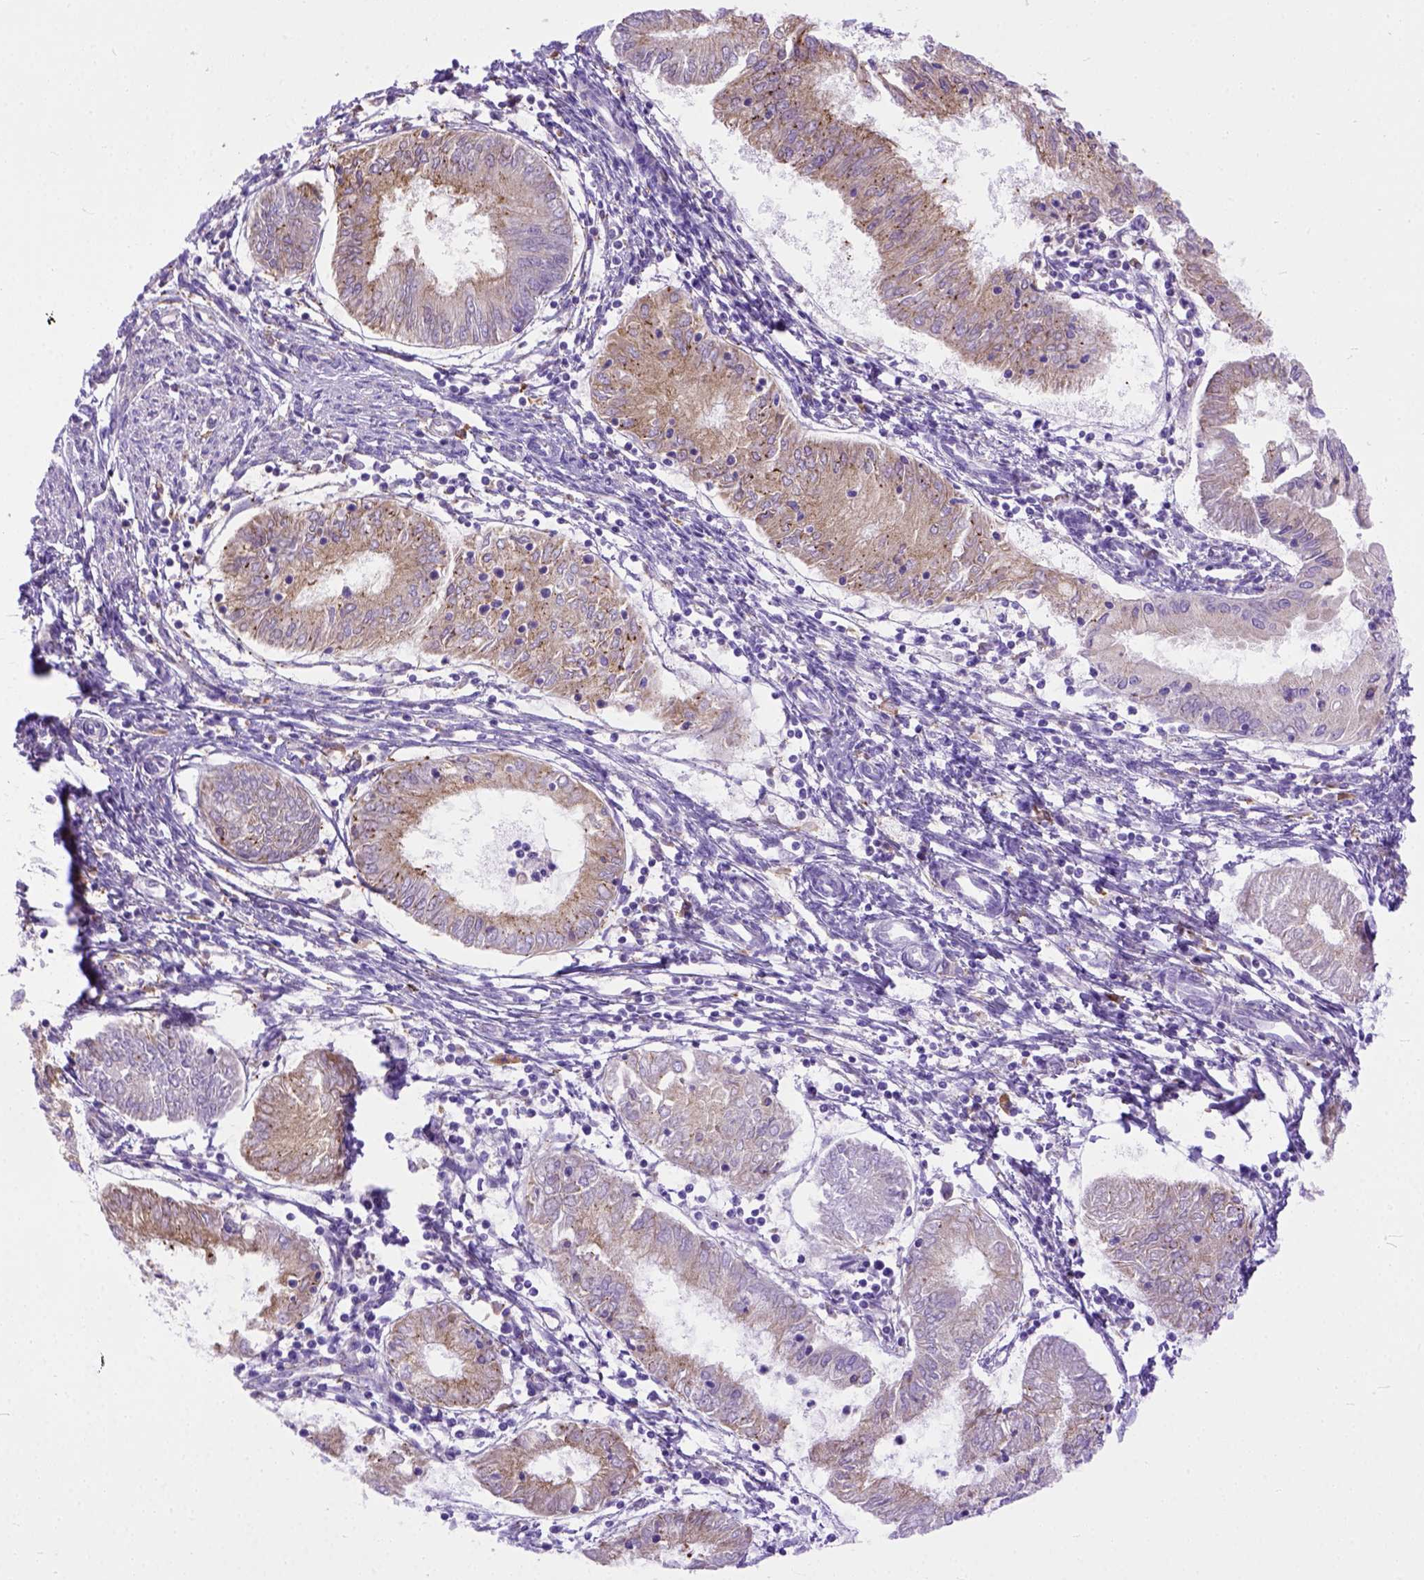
{"staining": {"intensity": "moderate", "quantity": "<25%", "location": "cytoplasmic/membranous"}, "tissue": "endometrial cancer", "cell_type": "Tumor cells", "image_type": "cancer", "snomed": [{"axis": "morphology", "description": "Adenocarcinoma, NOS"}, {"axis": "topography", "description": "Endometrium"}], "caption": "Brown immunohistochemical staining in human endometrial cancer (adenocarcinoma) reveals moderate cytoplasmic/membranous expression in about <25% of tumor cells.", "gene": "PLK4", "patient": {"sex": "female", "age": 68}}